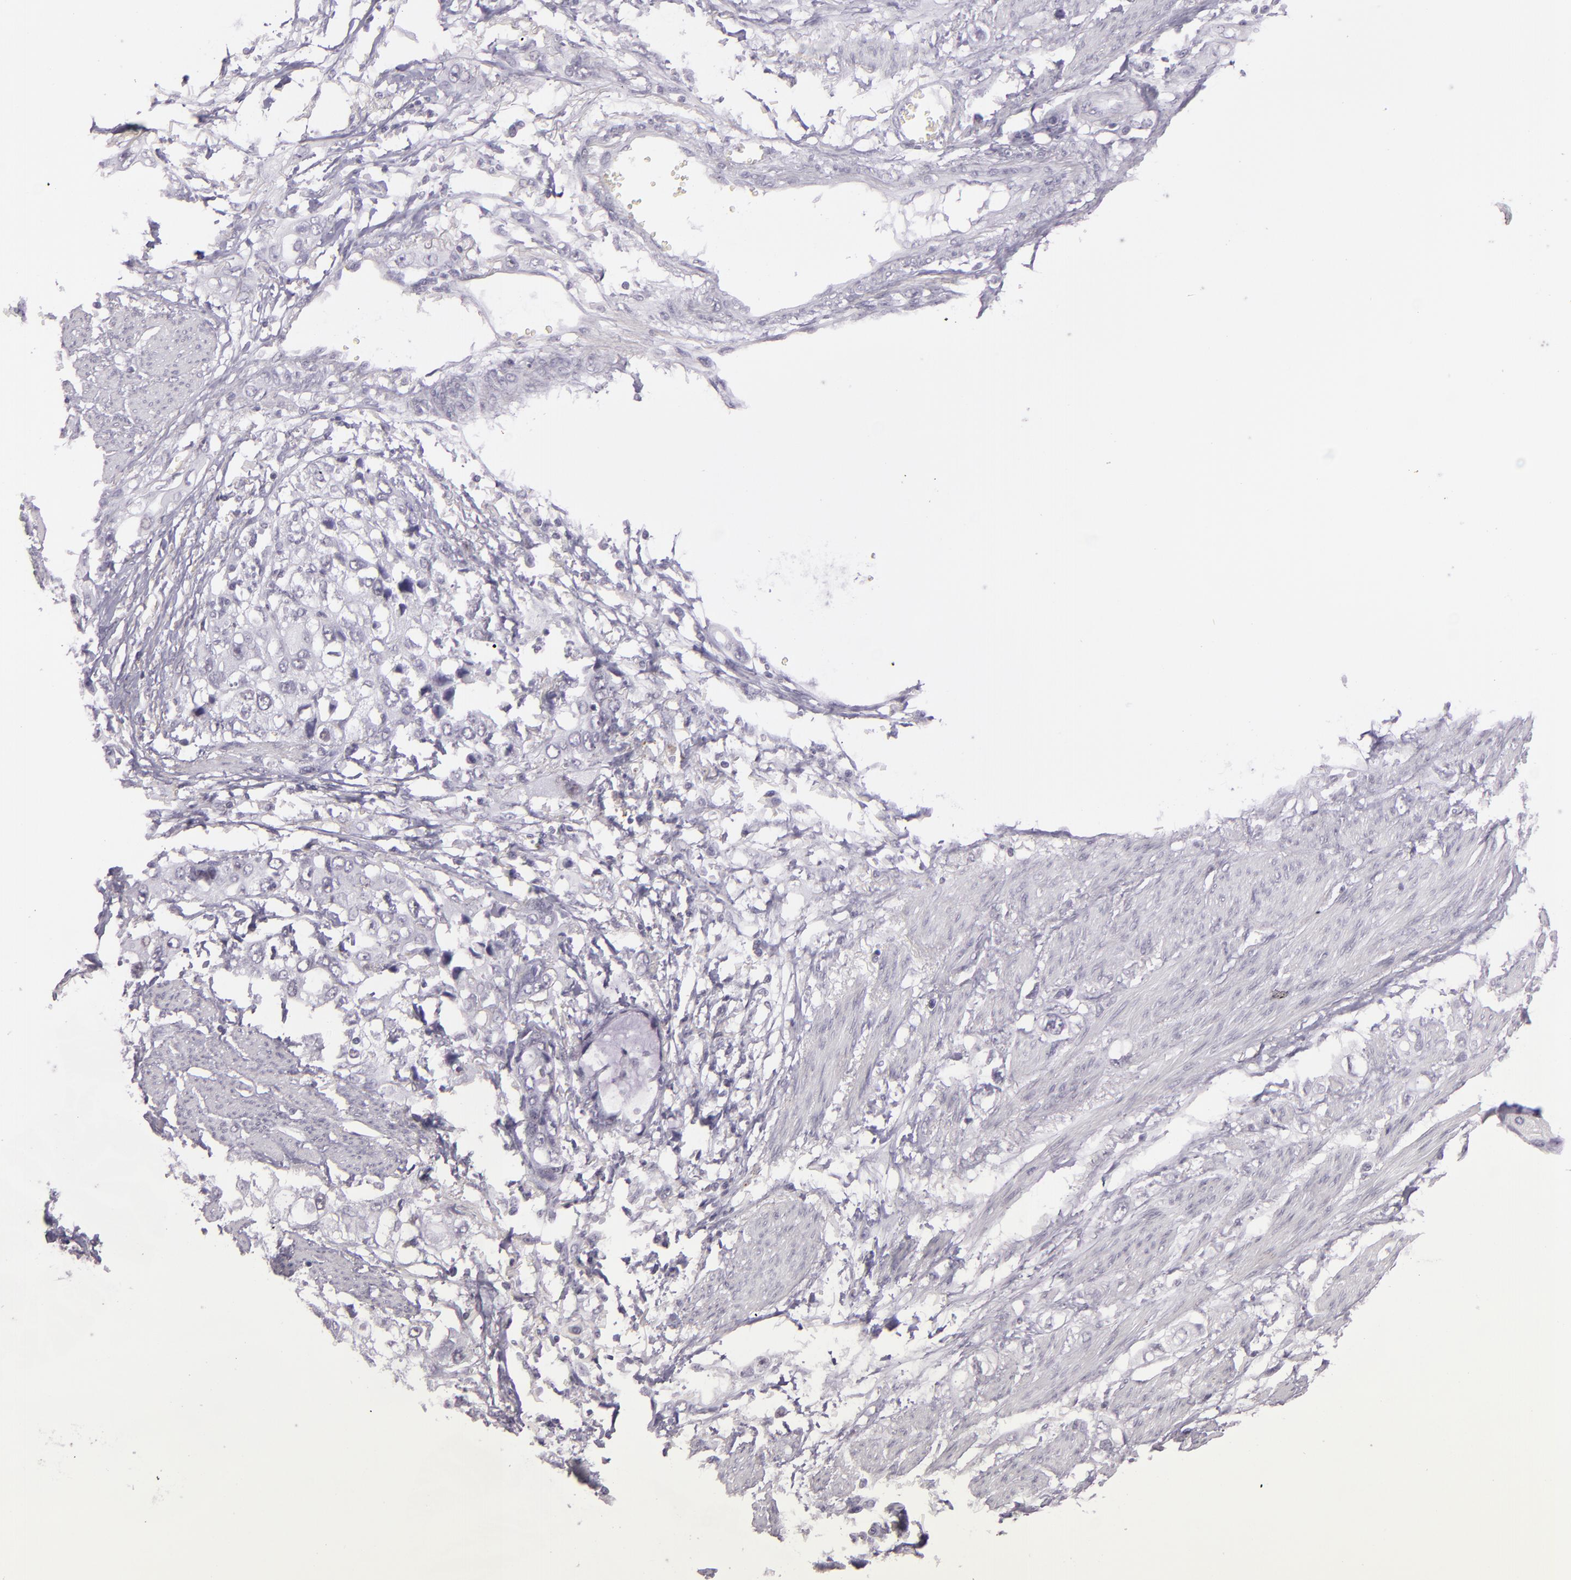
{"staining": {"intensity": "weak", "quantity": "<25%", "location": "nuclear"}, "tissue": "stomach cancer", "cell_type": "Tumor cells", "image_type": "cancer", "snomed": [{"axis": "morphology", "description": "Adenocarcinoma, NOS"}, {"axis": "topography", "description": "Stomach, upper"}], "caption": "A histopathology image of human stomach cancer (adenocarcinoma) is negative for staining in tumor cells.", "gene": "MCM3", "patient": {"sex": "female", "age": 52}}